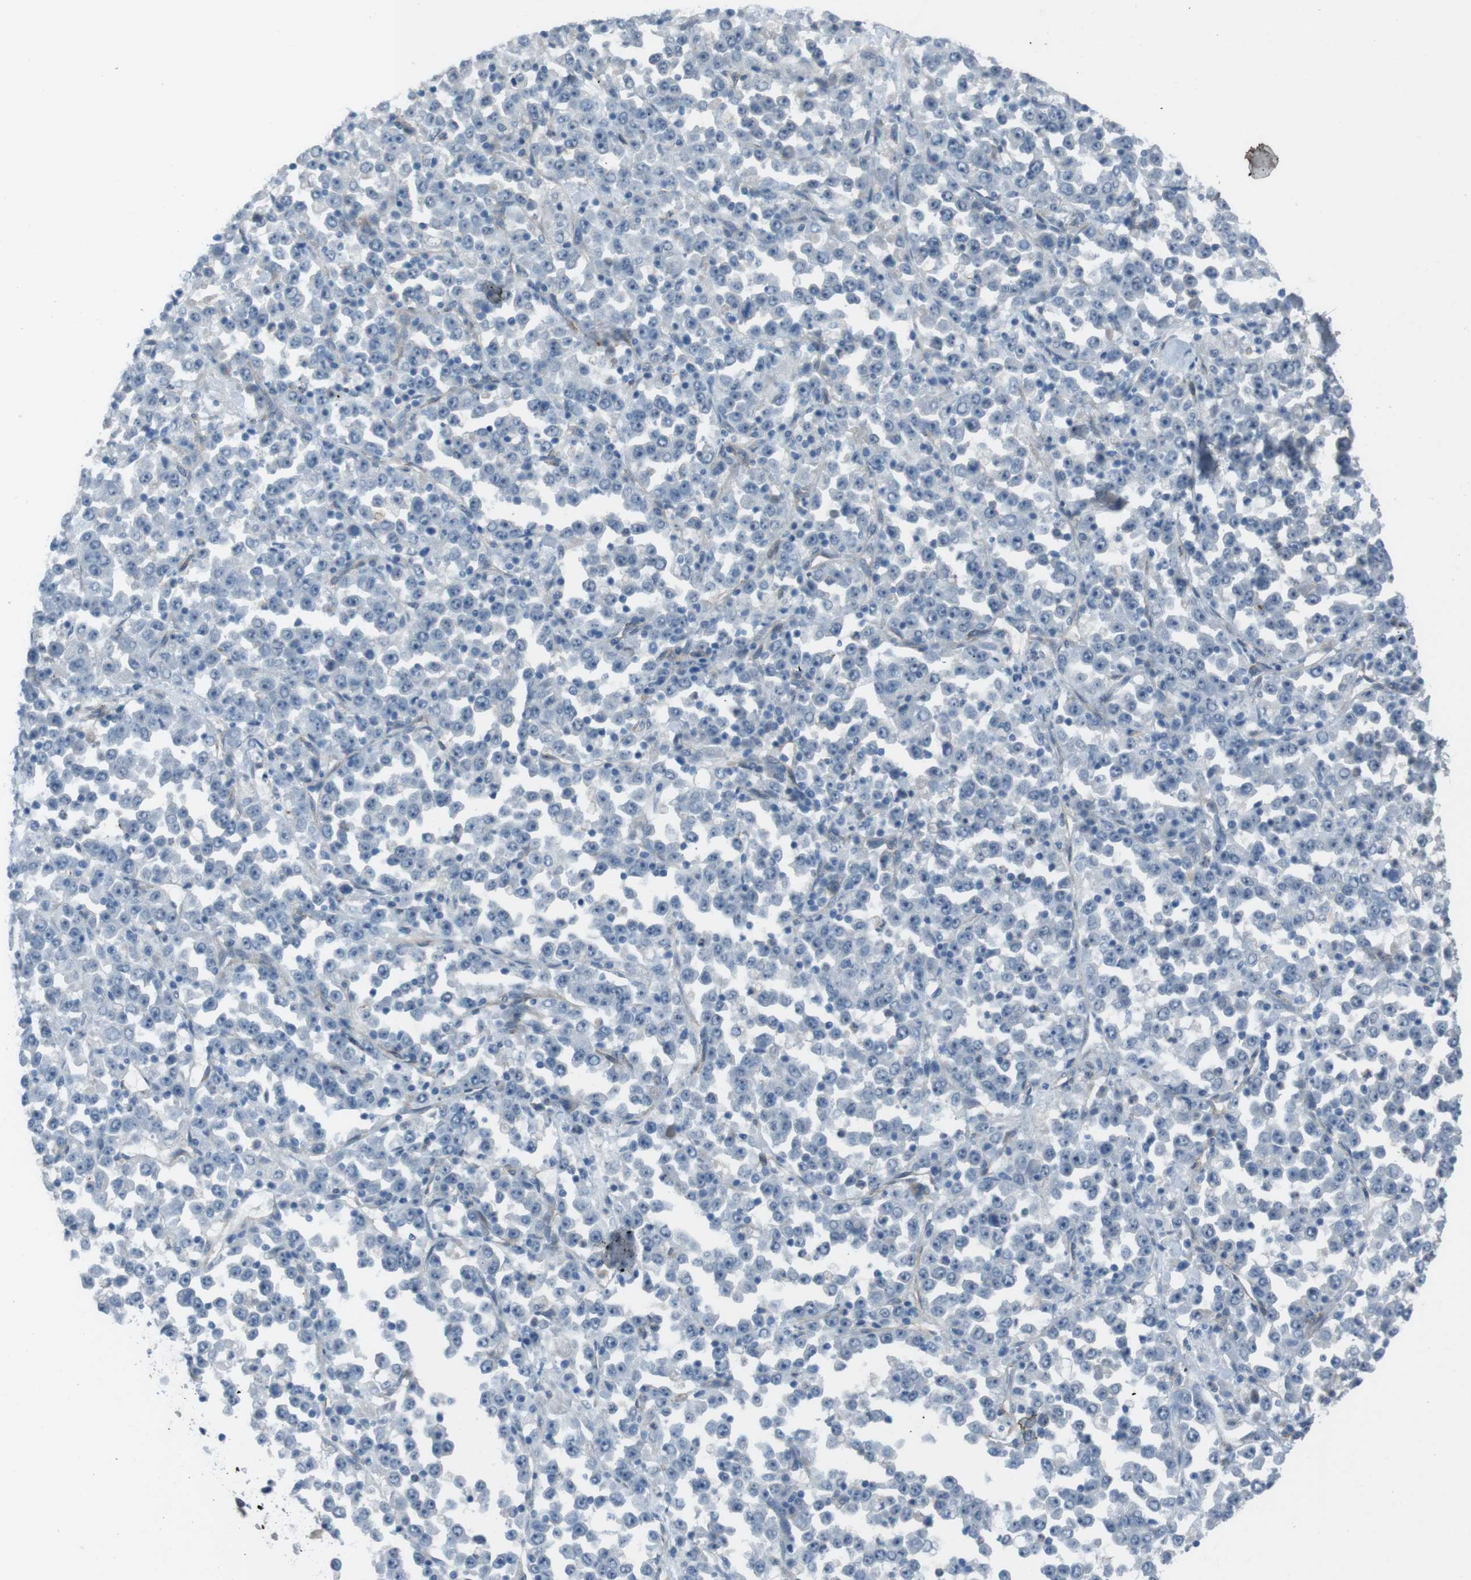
{"staining": {"intensity": "negative", "quantity": "none", "location": "none"}, "tissue": "stomach cancer", "cell_type": "Tumor cells", "image_type": "cancer", "snomed": [{"axis": "morphology", "description": "Normal tissue, NOS"}, {"axis": "morphology", "description": "Adenocarcinoma, NOS"}, {"axis": "topography", "description": "Stomach, upper"}, {"axis": "topography", "description": "Stomach"}], "caption": "Immunohistochemistry of stomach adenocarcinoma demonstrates no staining in tumor cells. (Stains: DAB (3,3'-diaminobenzidine) immunohistochemistry with hematoxylin counter stain, Microscopy: brightfield microscopy at high magnification).", "gene": "ANK2", "patient": {"sex": "male", "age": 59}}